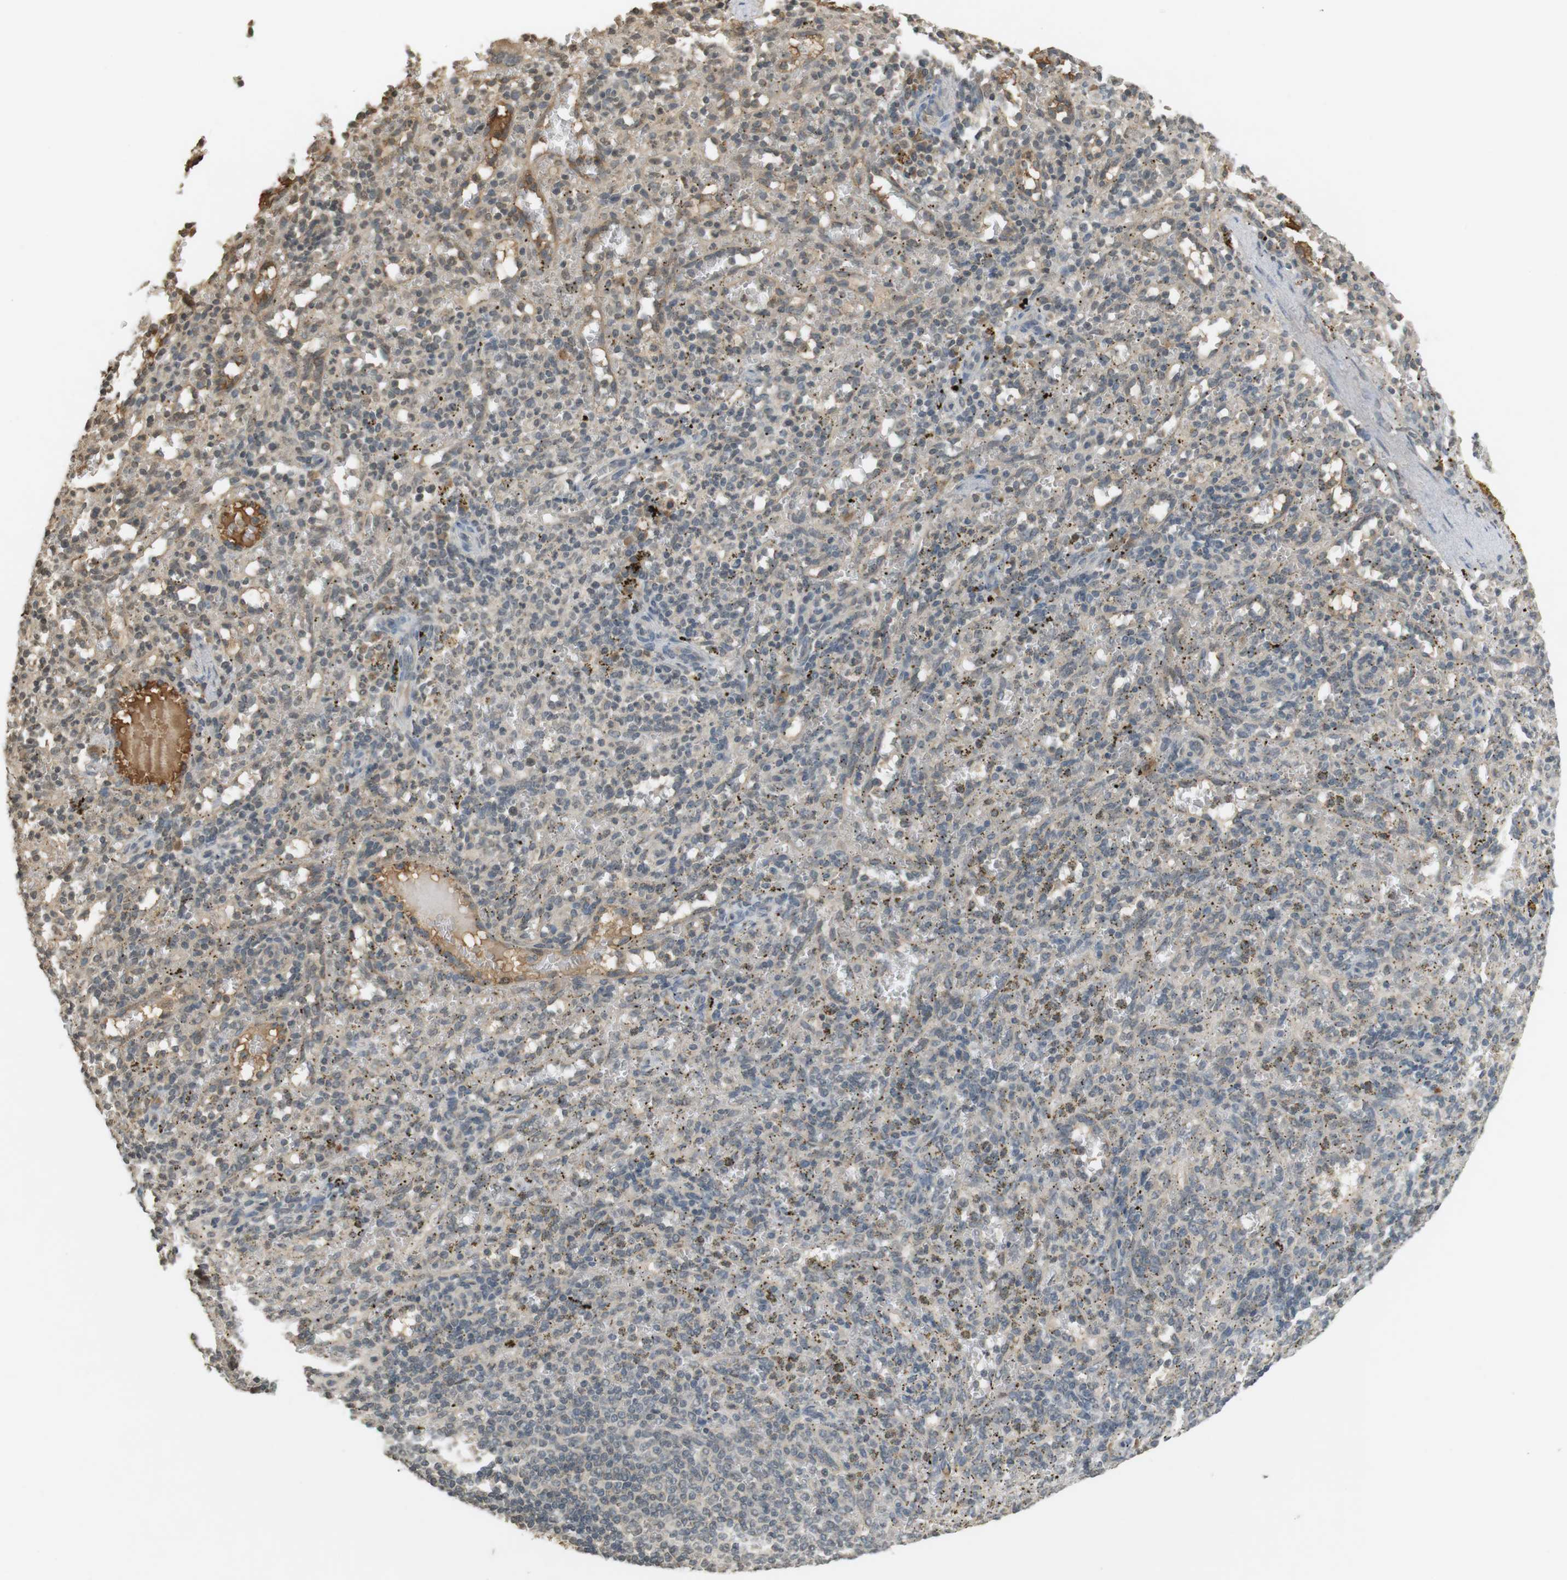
{"staining": {"intensity": "weak", "quantity": "<25%", "location": "cytoplasmic/membranous"}, "tissue": "spleen", "cell_type": "Cells in red pulp", "image_type": "normal", "snomed": [{"axis": "morphology", "description": "Normal tissue, NOS"}, {"axis": "topography", "description": "Spleen"}], "caption": "A high-resolution micrograph shows immunohistochemistry staining of unremarkable spleen, which reveals no significant positivity in cells in red pulp. (DAB immunohistochemistry (IHC), high magnification).", "gene": "SRR", "patient": {"sex": "female", "age": 10}}